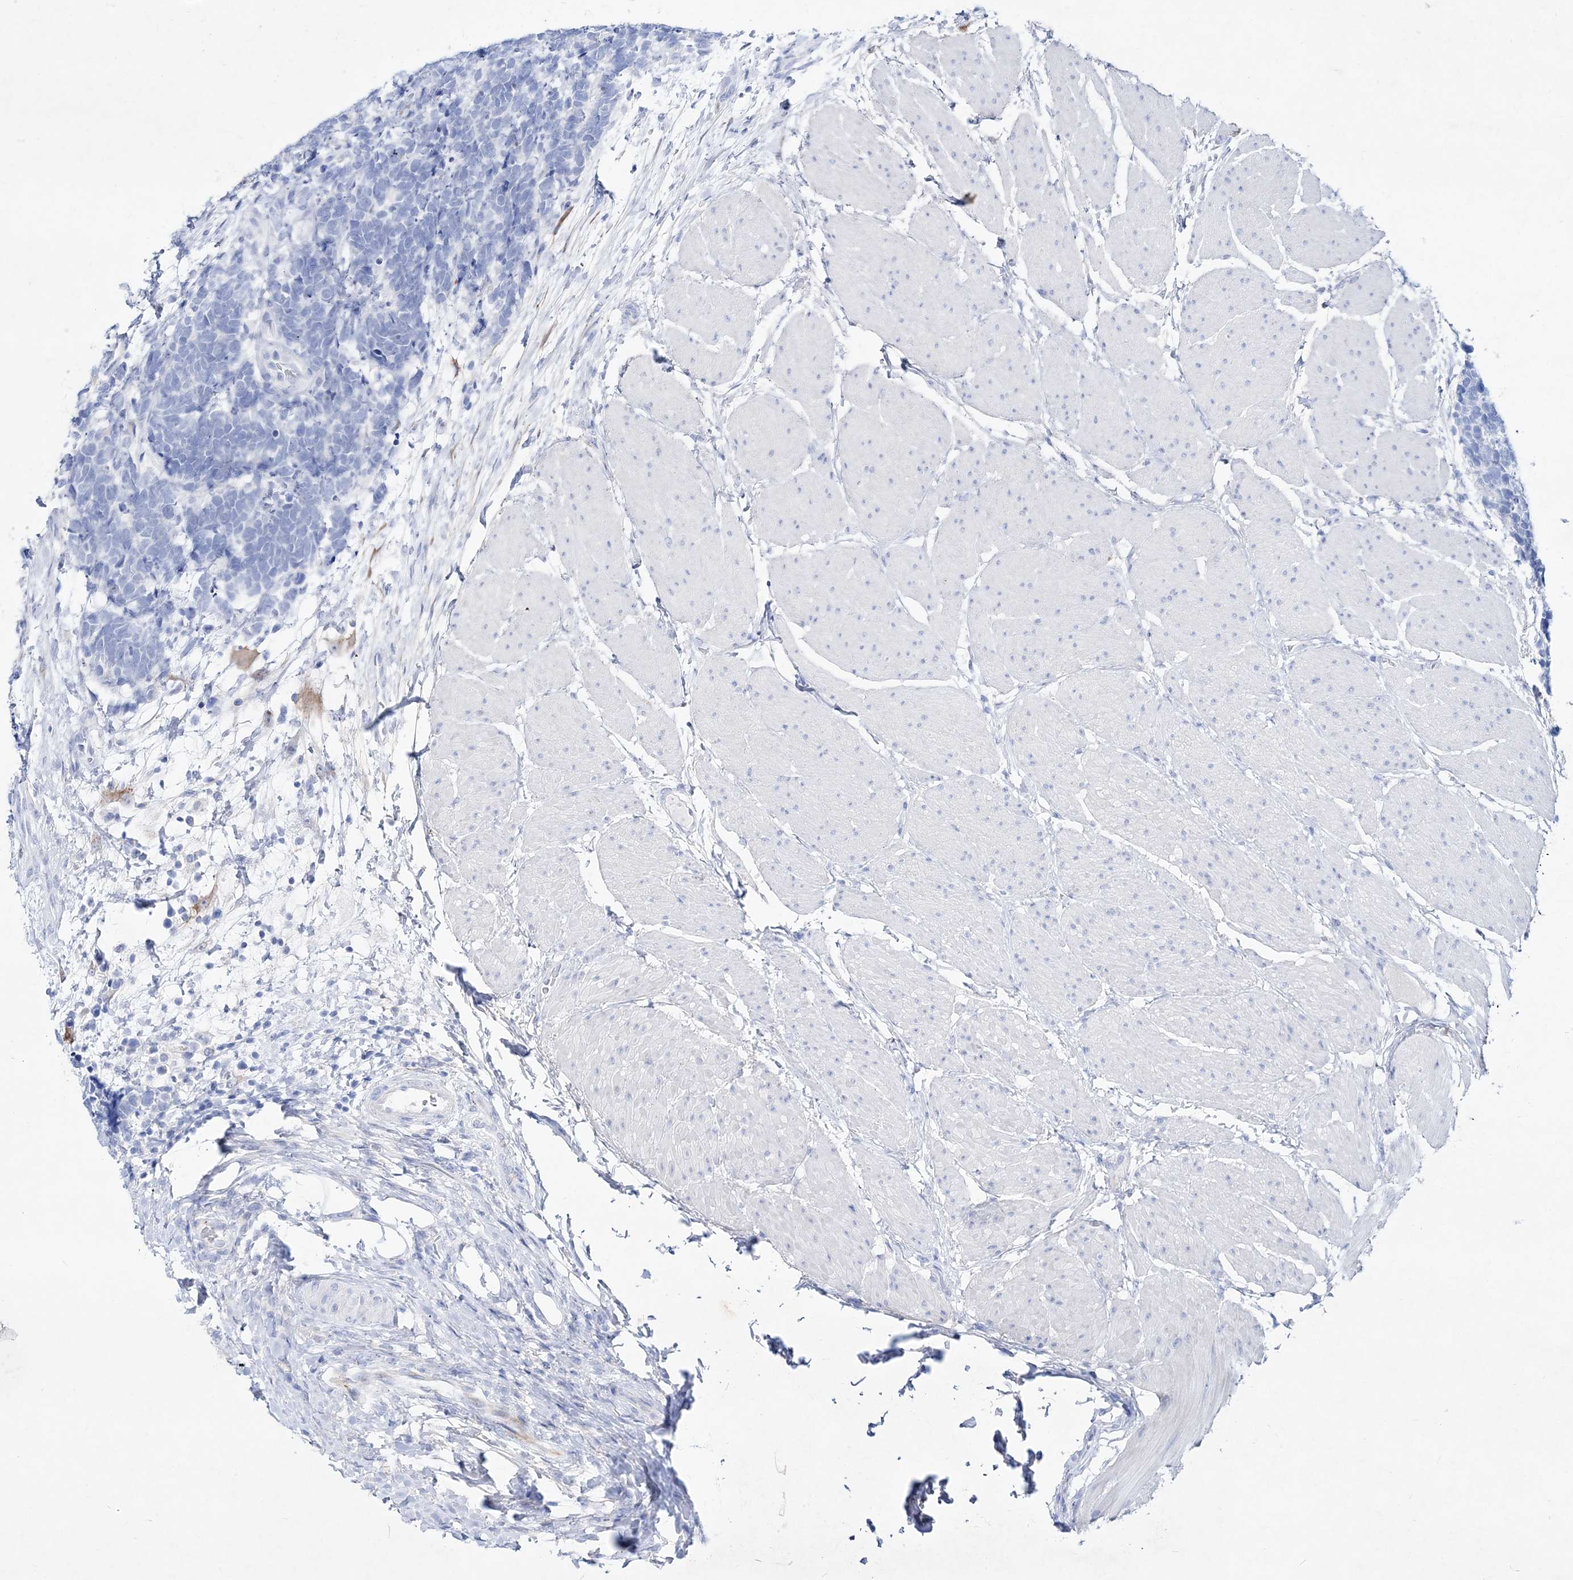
{"staining": {"intensity": "negative", "quantity": "none", "location": "none"}, "tissue": "carcinoid", "cell_type": "Tumor cells", "image_type": "cancer", "snomed": [{"axis": "morphology", "description": "Carcinoma, NOS"}, {"axis": "morphology", "description": "Carcinoid, malignant, NOS"}, {"axis": "topography", "description": "Urinary bladder"}], "caption": "Immunohistochemistry photomicrograph of human carcinoid stained for a protein (brown), which displays no positivity in tumor cells.", "gene": "SPINK7", "patient": {"sex": "male", "age": 57}}